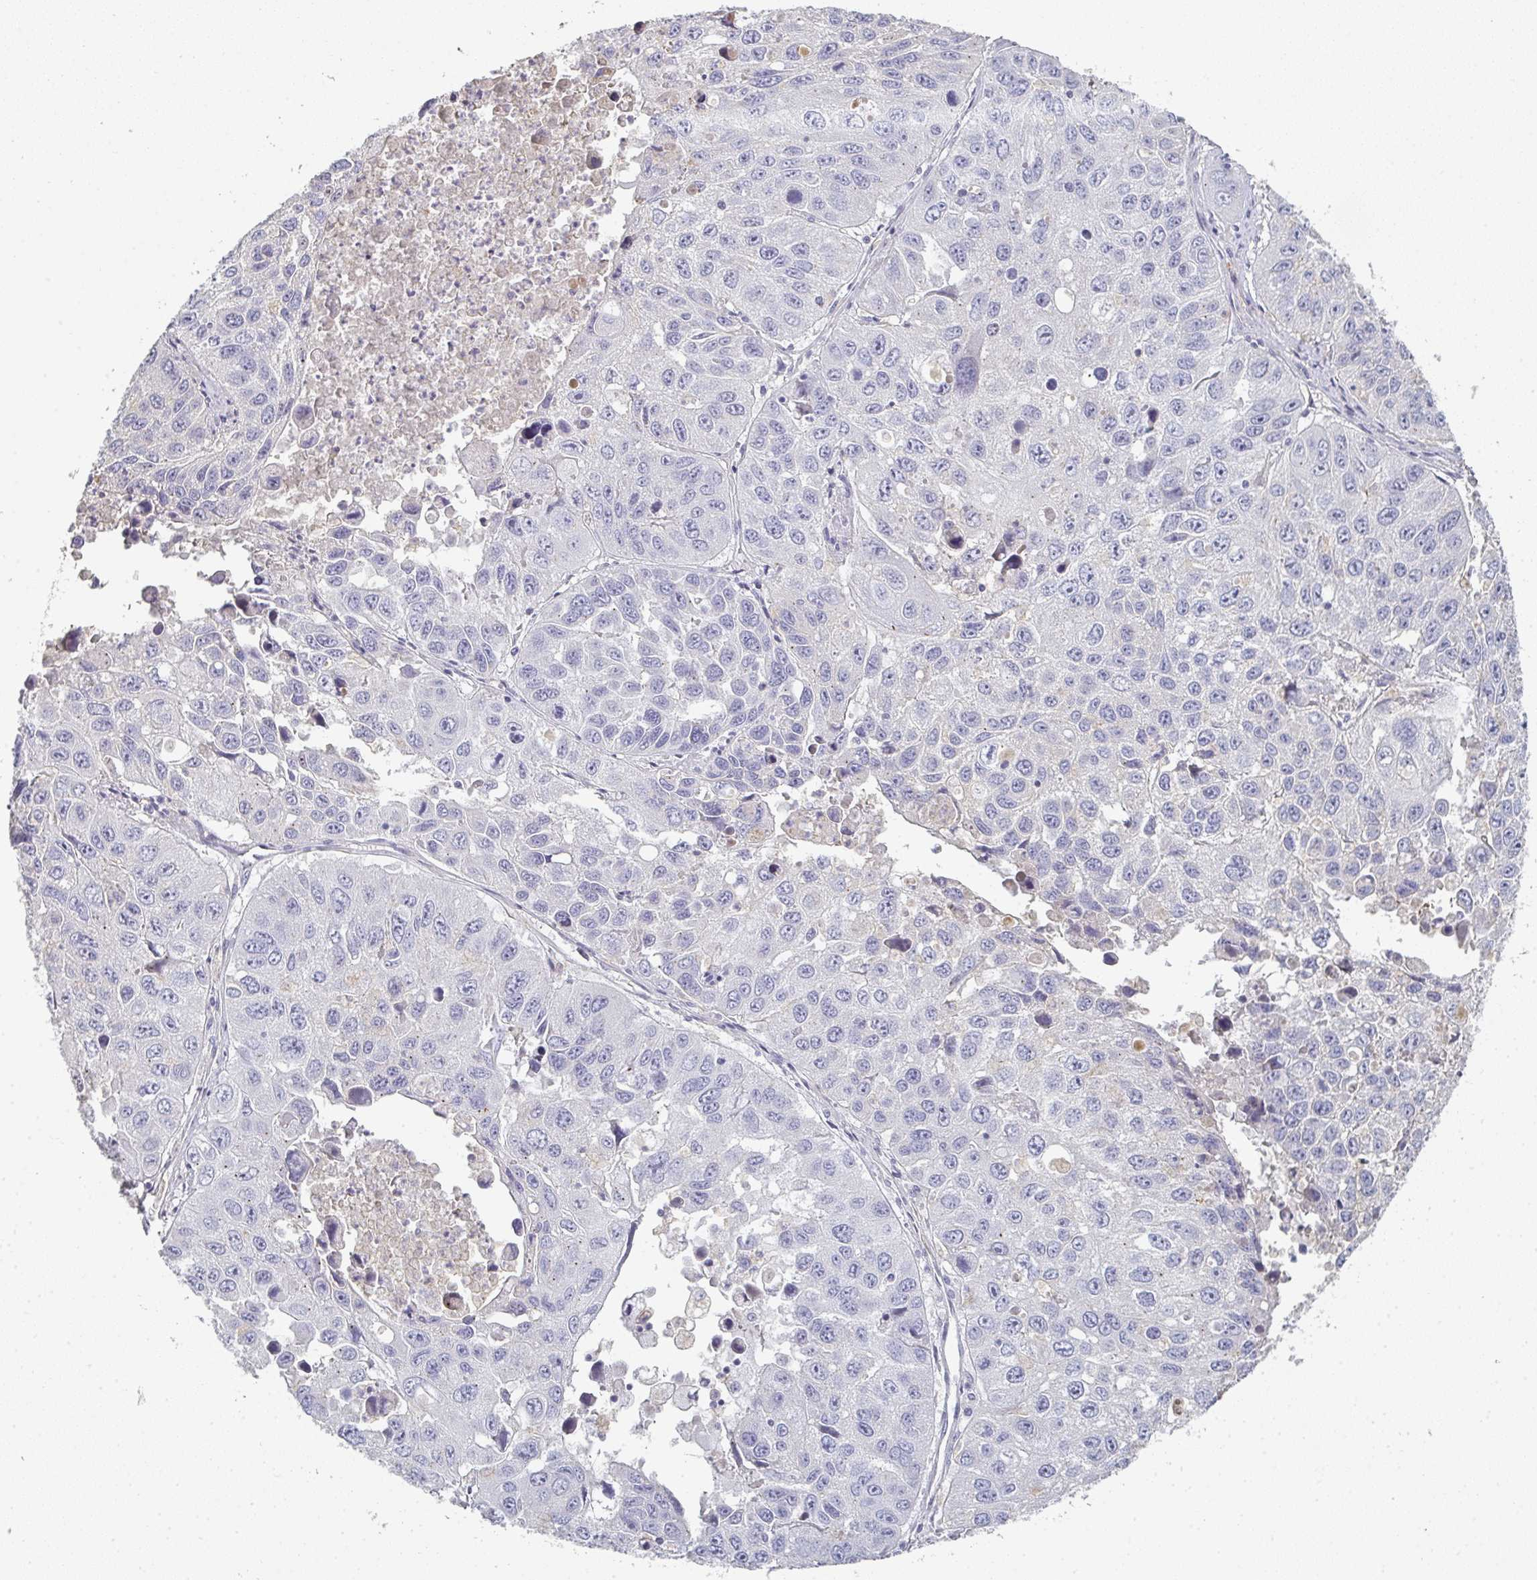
{"staining": {"intensity": "negative", "quantity": "none", "location": "none"}, "tissue": "lung cancer", "cell_type": "Tumor cells", "image_type": "cancer", "snomed": [{"axis": "morphology", "description": "Squamous cell carcinoma, NOS"}, {"axis": "topography", "description": "Lung"}], "caption": "There is no significant positivity in tumor cells of lung squamous cell carcinoma.", "gene": "A1CF", "patient": {"sex": "female", "age": 61}}